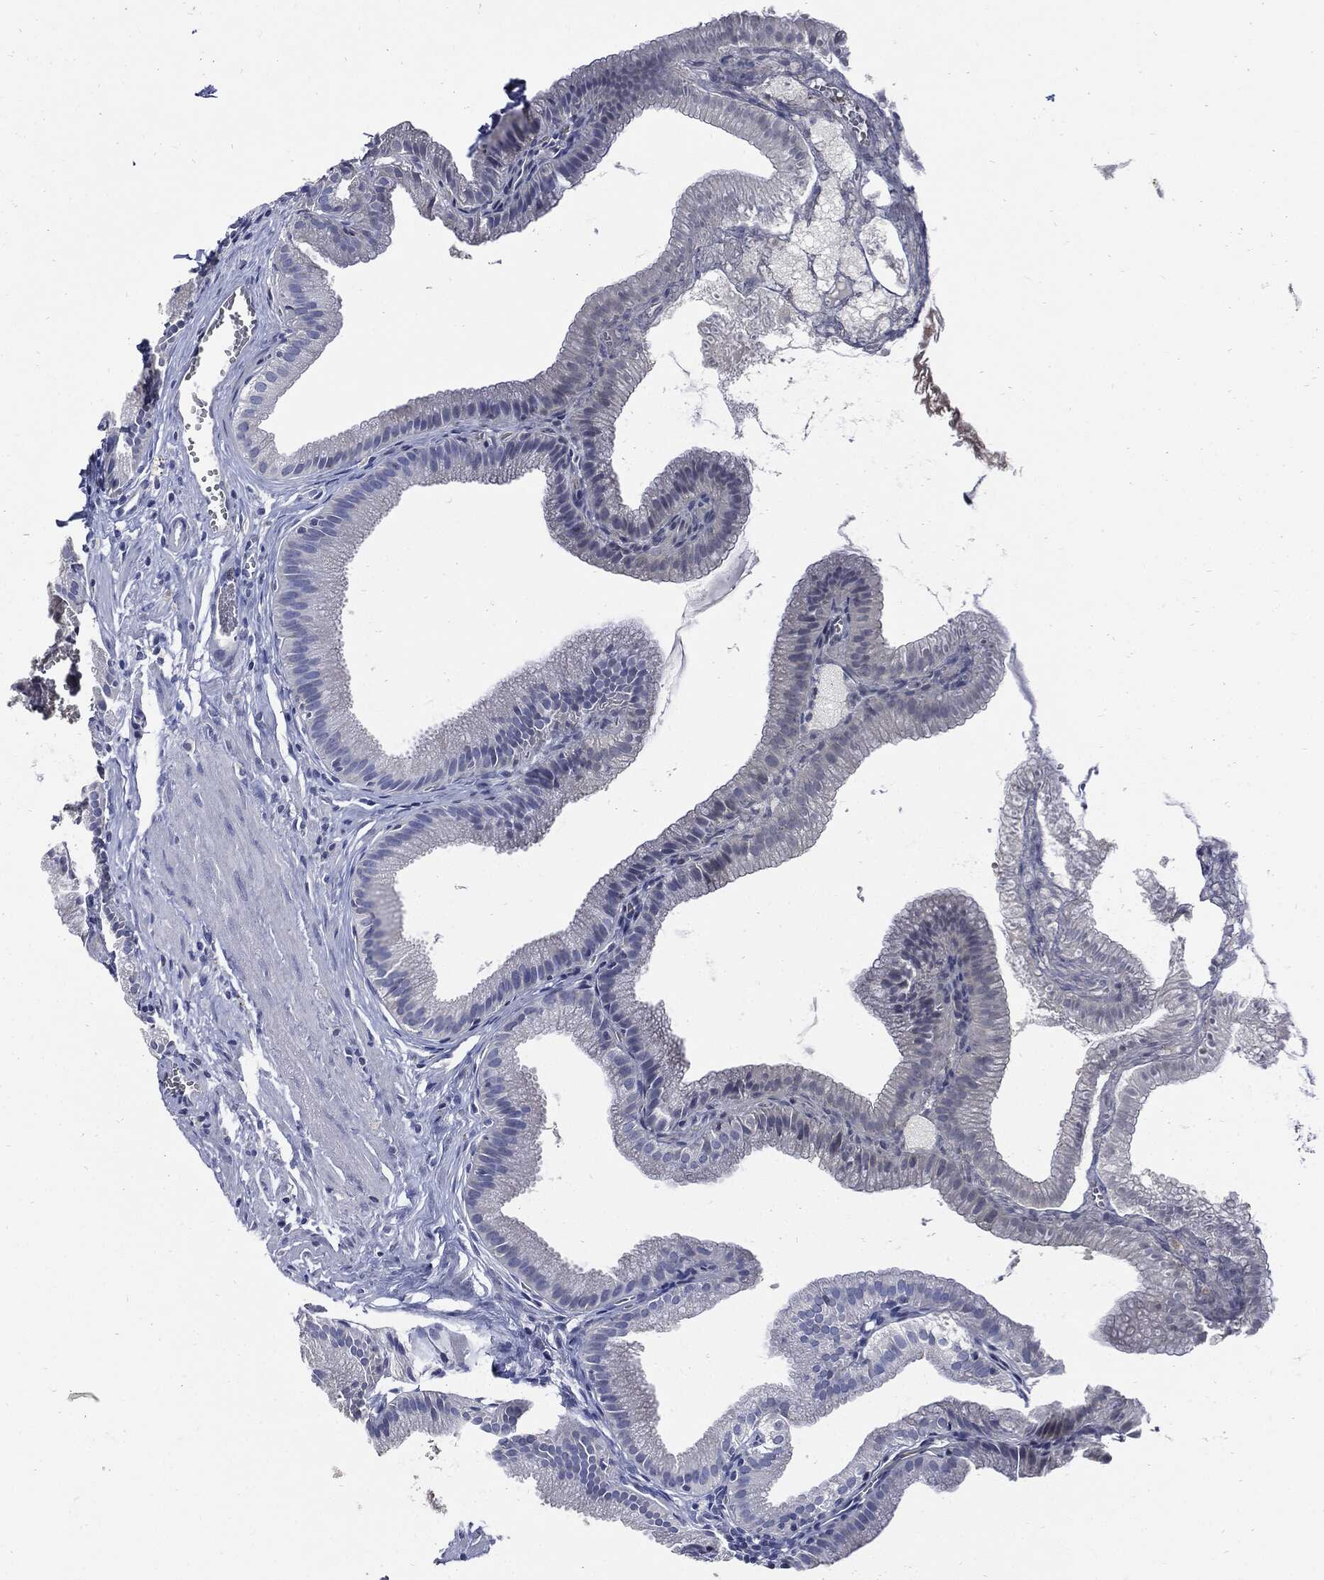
{"staining": {"intensity": "negative", "quantity": "none", "location": "none"}, "tissue": "gallbladder", "cell_type": "Glandular cells", "image_type": "normal", "snomed": [{"axis": "morphology", "description": "Normal tissue, NOS"}, {"axis": "topography", "description": "Gallbladder"}], "caption": "DAB immunohistochemical staining of benign gallbladder displays no significant staining in glandular cells.", "gene": "CPE", "patient": {"sex": "male", "age": 38}}